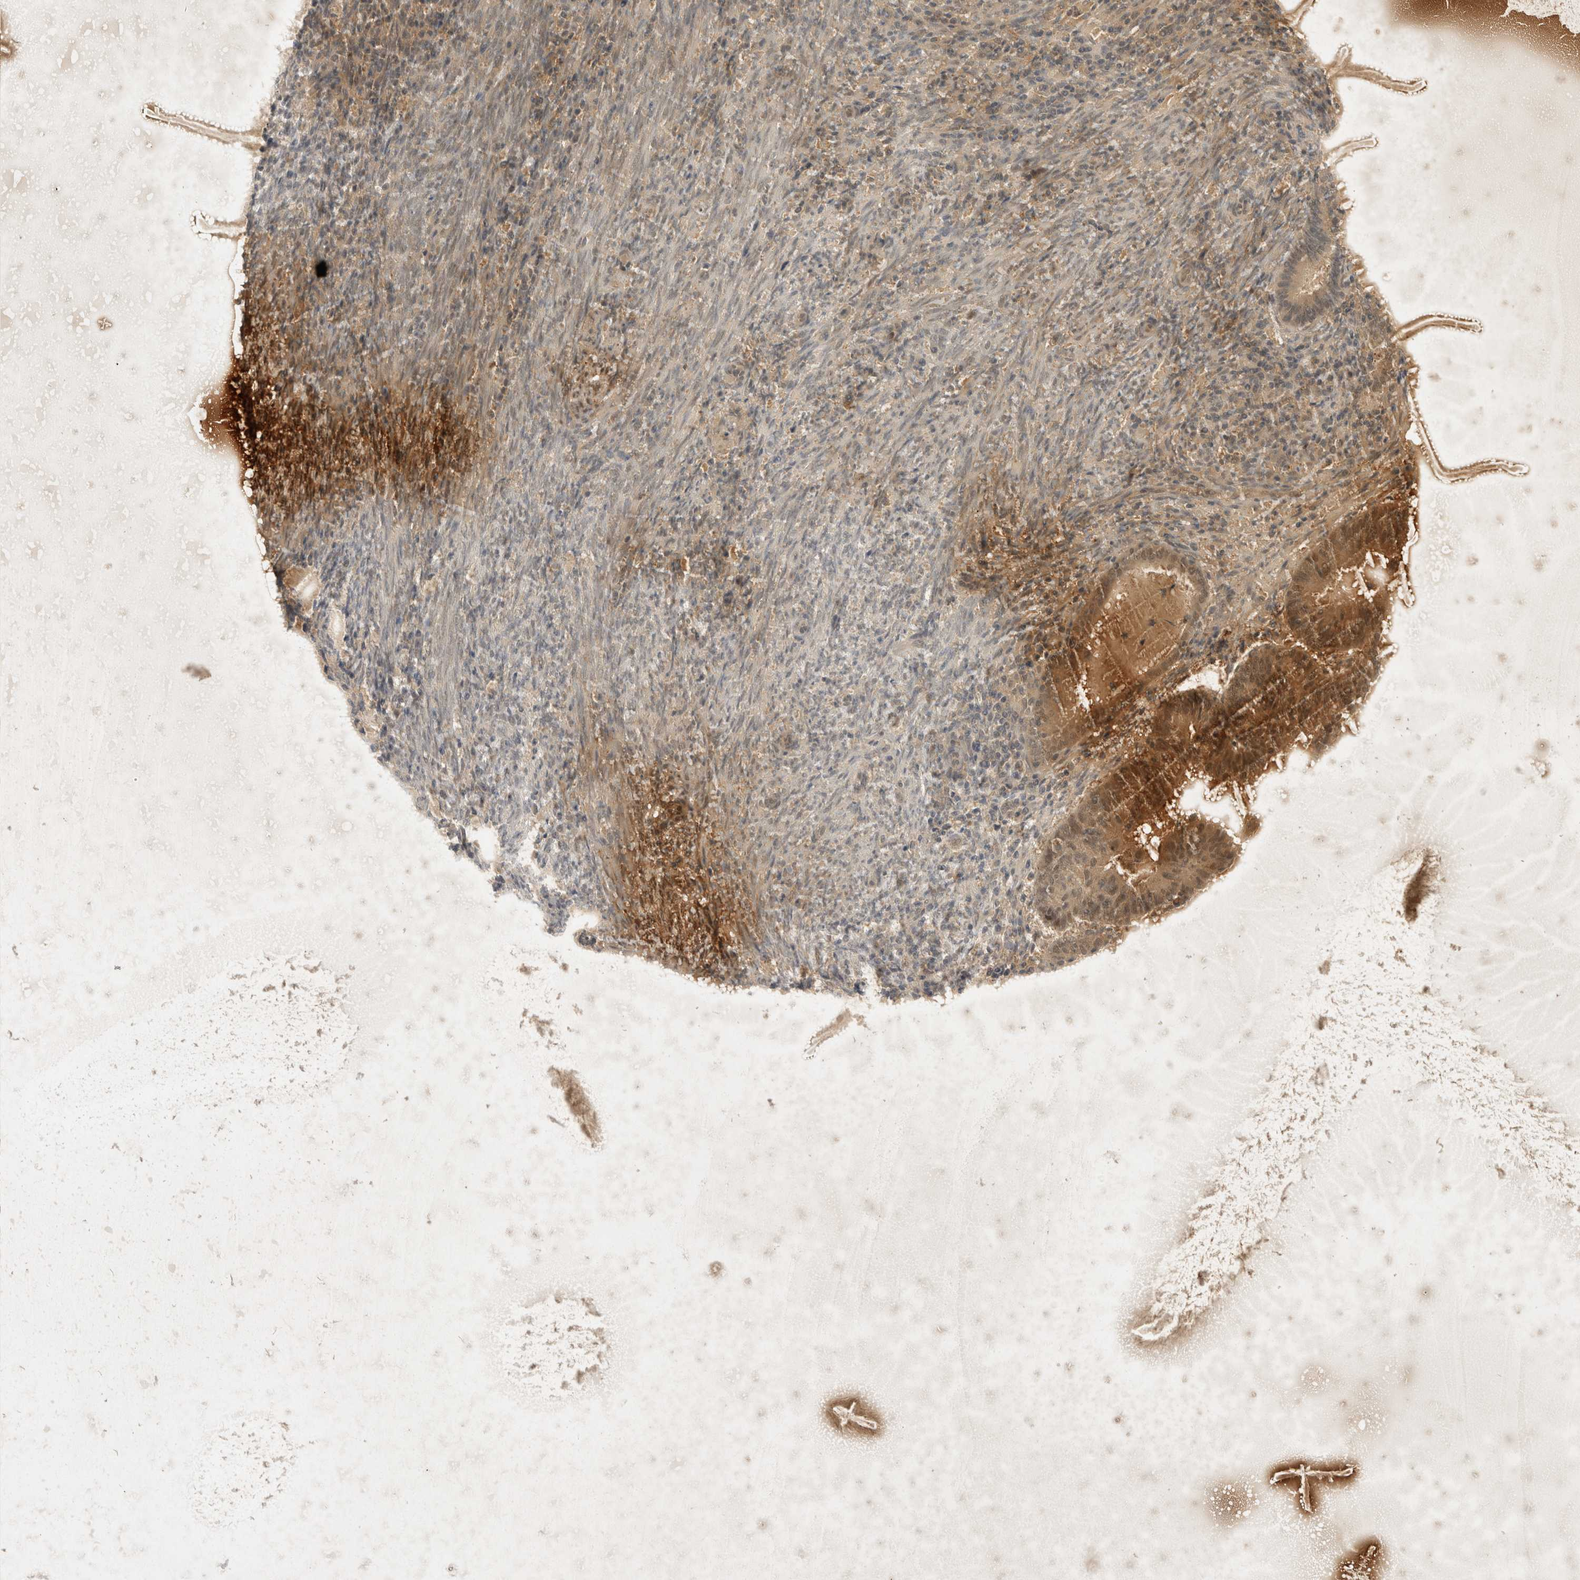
{"staining": {"intensity": "moderate", "quantity": ">75%", "location": "cytoplasmic/membranous,nuclear"}, "tissue": "endometrial cancer", "cell_type": "Tumor cells", "image_type": "cancer", "snomed": [{"axis": "morphology", "description": "Adenocarcinoma, NOS"}, {"axis": "topography", "description": "Uterus"}], "caption": "This photomicrograph shows immunohistochemistry (IHC) staining of human adenocarcinoma (endometrial), with medium moderate cytoplasmic/membranous and nuclear staining in approximately >75% of tumor cells.", "gene": "TOM1L2", "patient": {"sex": "female", "age": 77}}